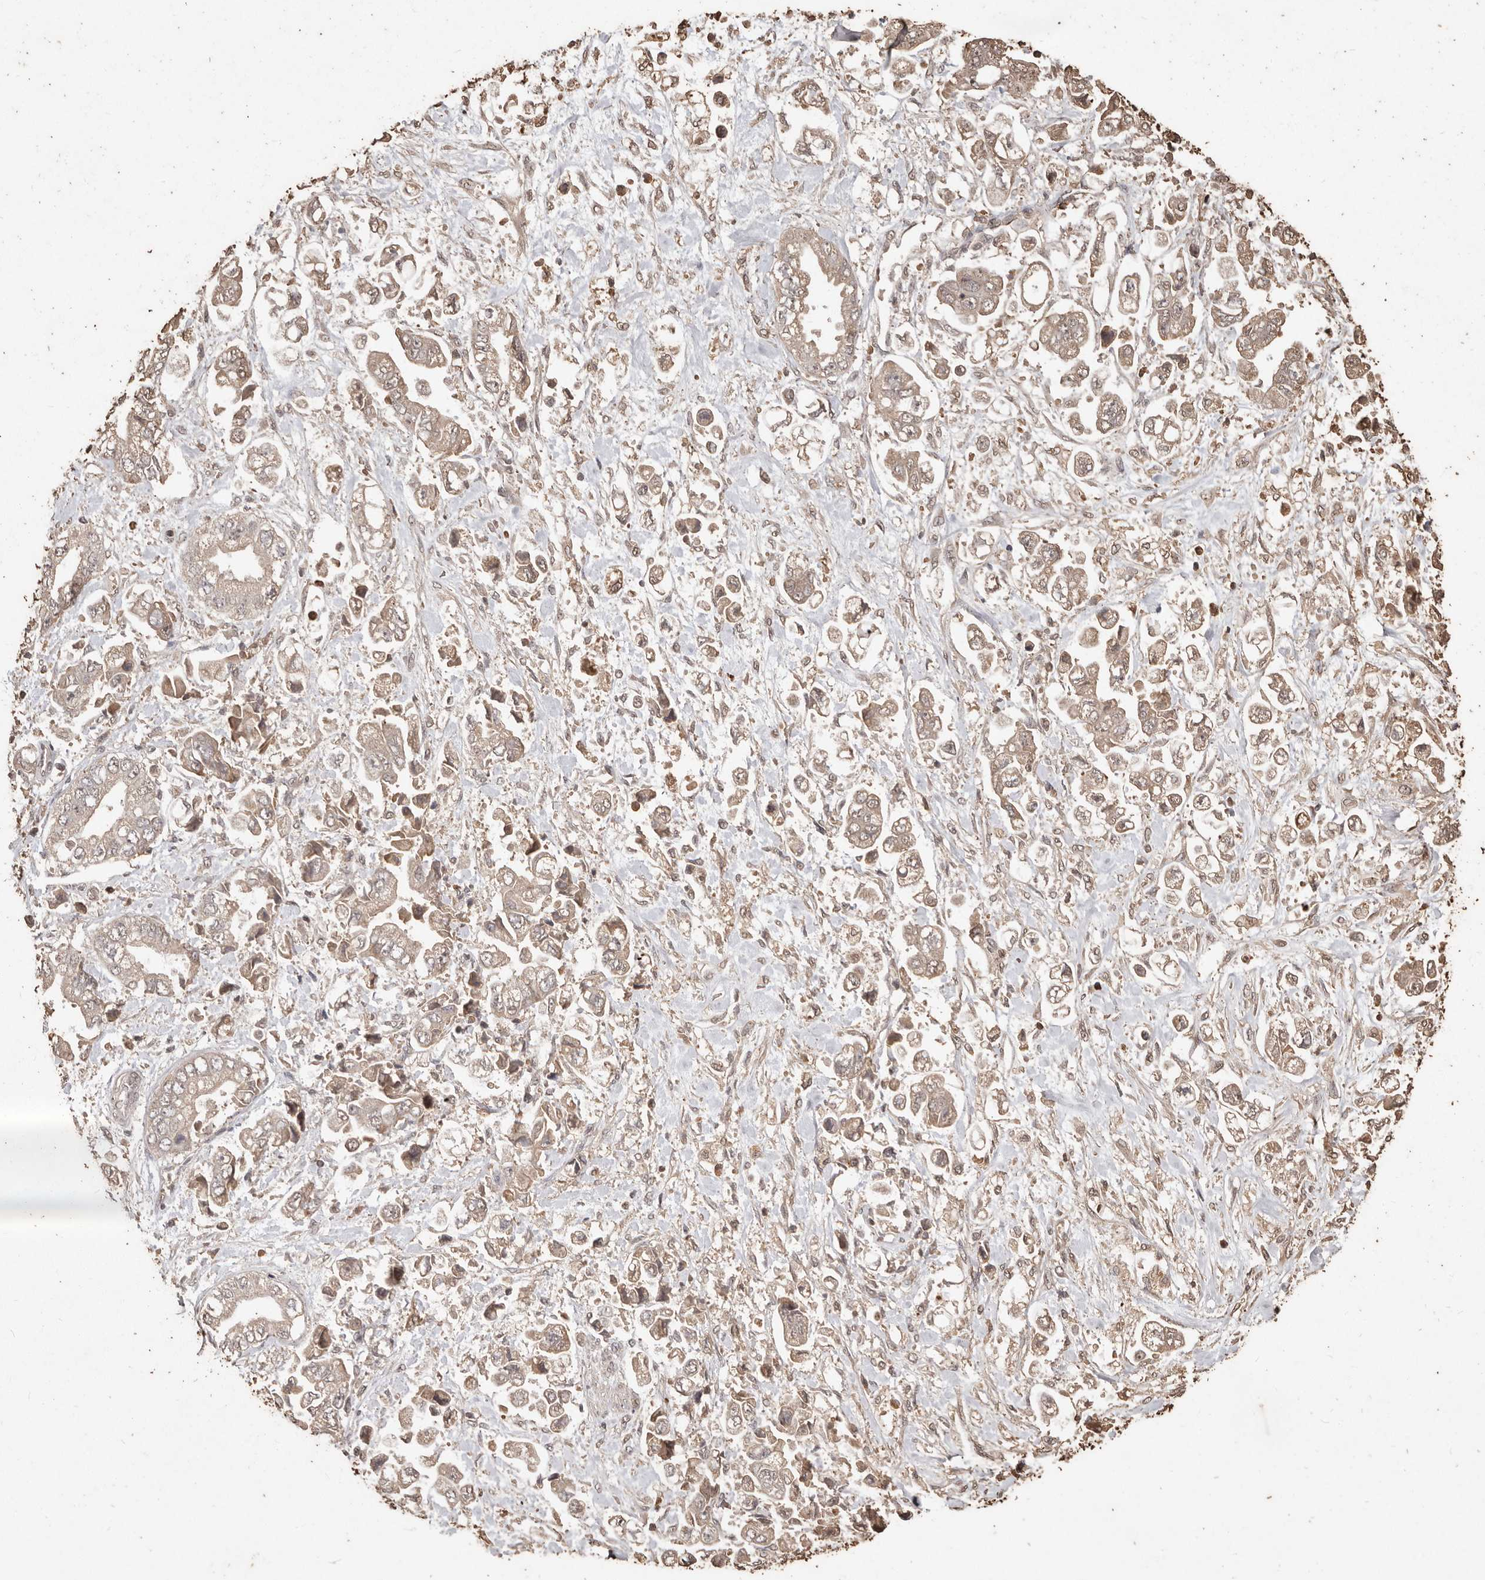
{"staining": {"intensity": "weak", "quantity": "25%-75%", "location": "cytoplasmic/membranous"}, "tissue": "stomach cancer", "cell_type": "Tumor cells", "image_type": "cancer", "snomed": [{"axis": "morphology", "description": "Normal tissue, NOS"}, {"axis": "morphology", "description": "Adenocarcinoma, NOS"}, {"axis": "topography", "description": "Stomach"}], "caption": "Human adenocarcinoma (stomach) stained for a protein (brown) exhibits weak cytoplasmic/membranous positive staining in about 25%-75% of tumor cells.", "gene": "PKDCC", "patient": {"sex": "male", "age": 62}}